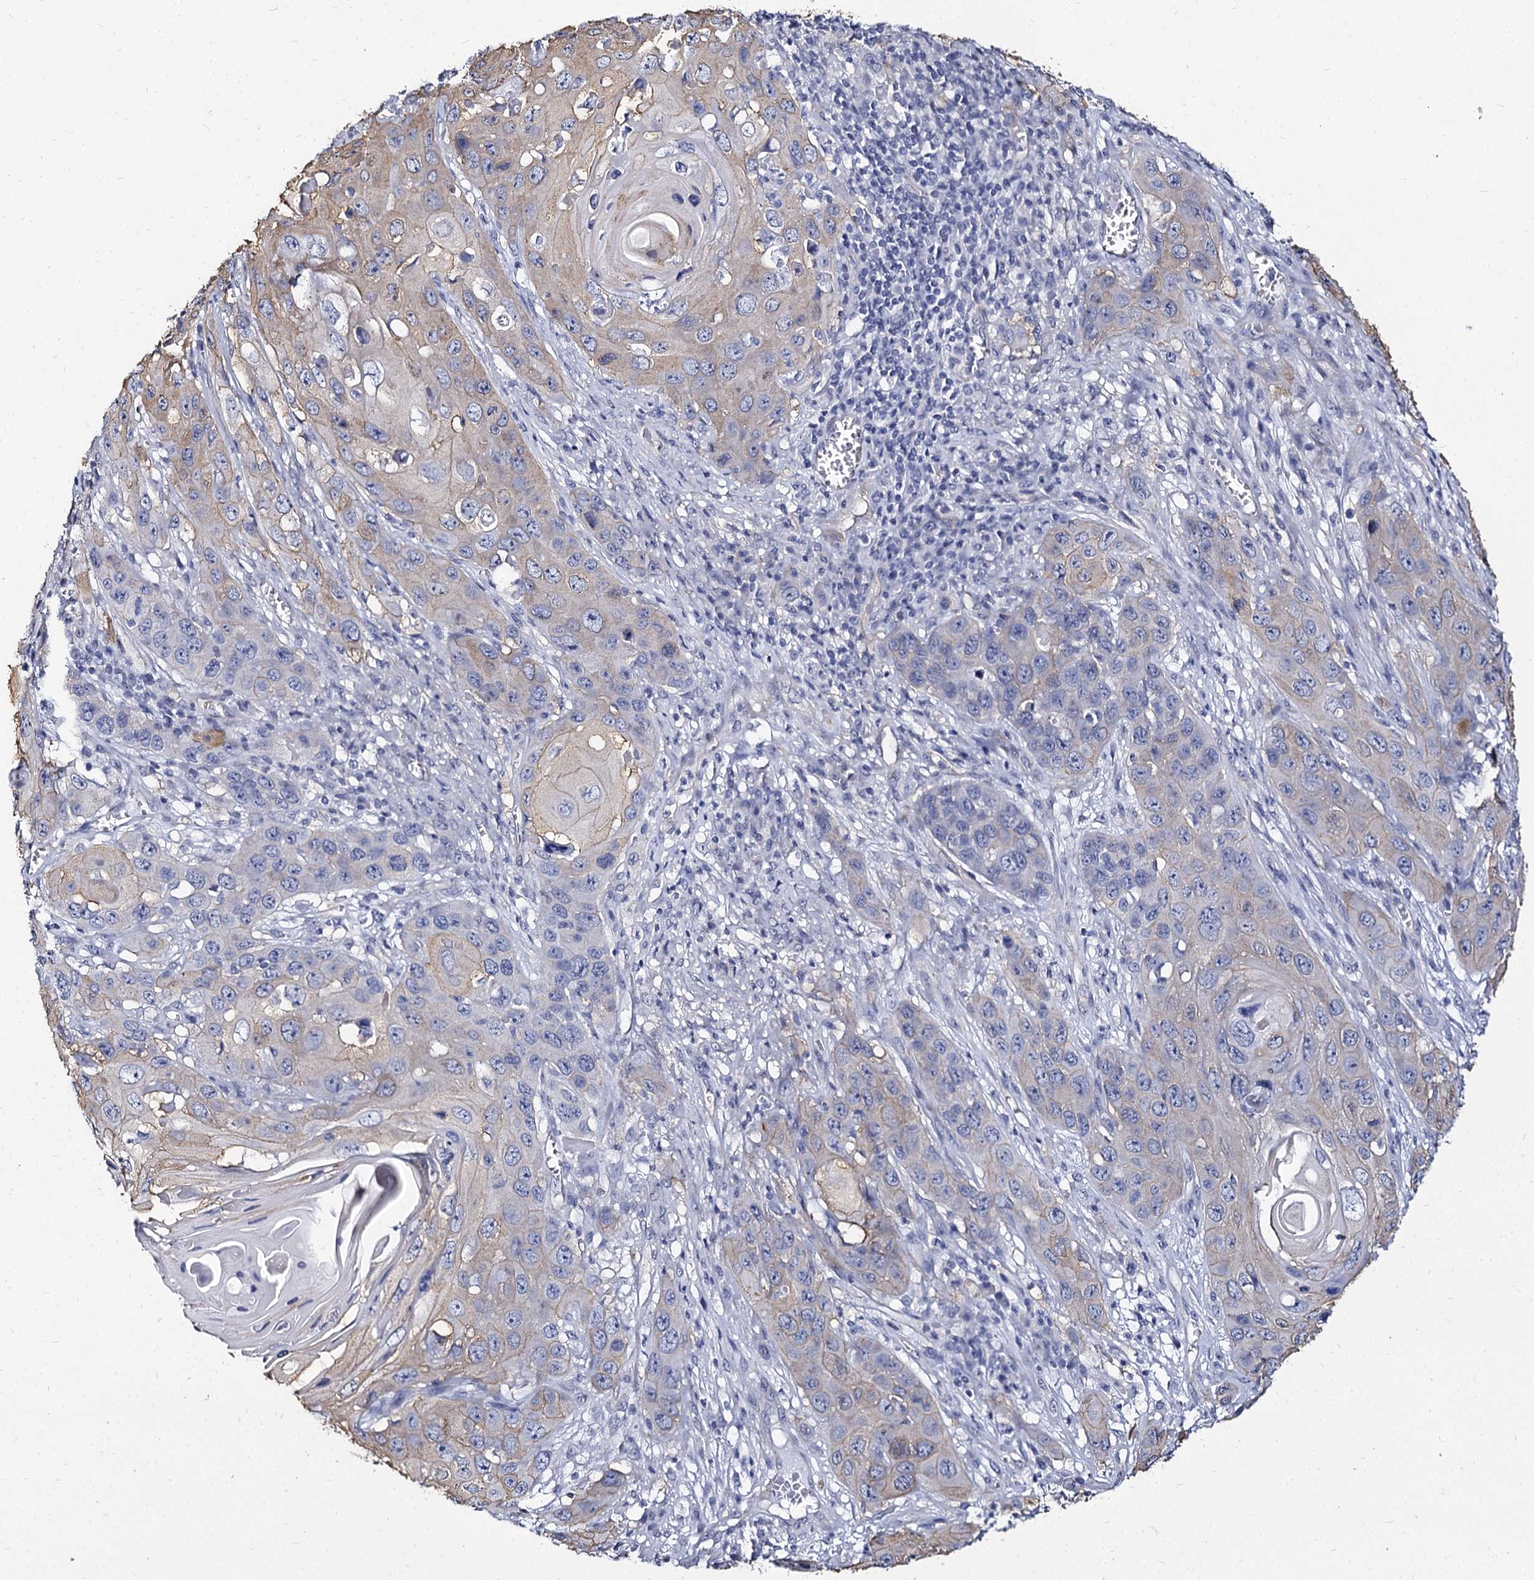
{"staining": {"intensity": "weak", "quantity": "<25%", "location": "cytoplasmic/membranous"}, "tissue": "skin cancer", "cell_type": "Tumor cells", "image_type": "cancer", "snomed": [{"axis": "morphology", "description": "Squamous cell carcinoma, NOS"}, {"axis": "topography", "description": "Skin"}], "caption": "High magnification brightfield microscopy of skin cancer stained with DAB (brown) and counterstained with hematoxylin (blue): tumor cells show no significant positivity.", "gene": "CBFB", "patient": {"sex": "male", "age": 55}}